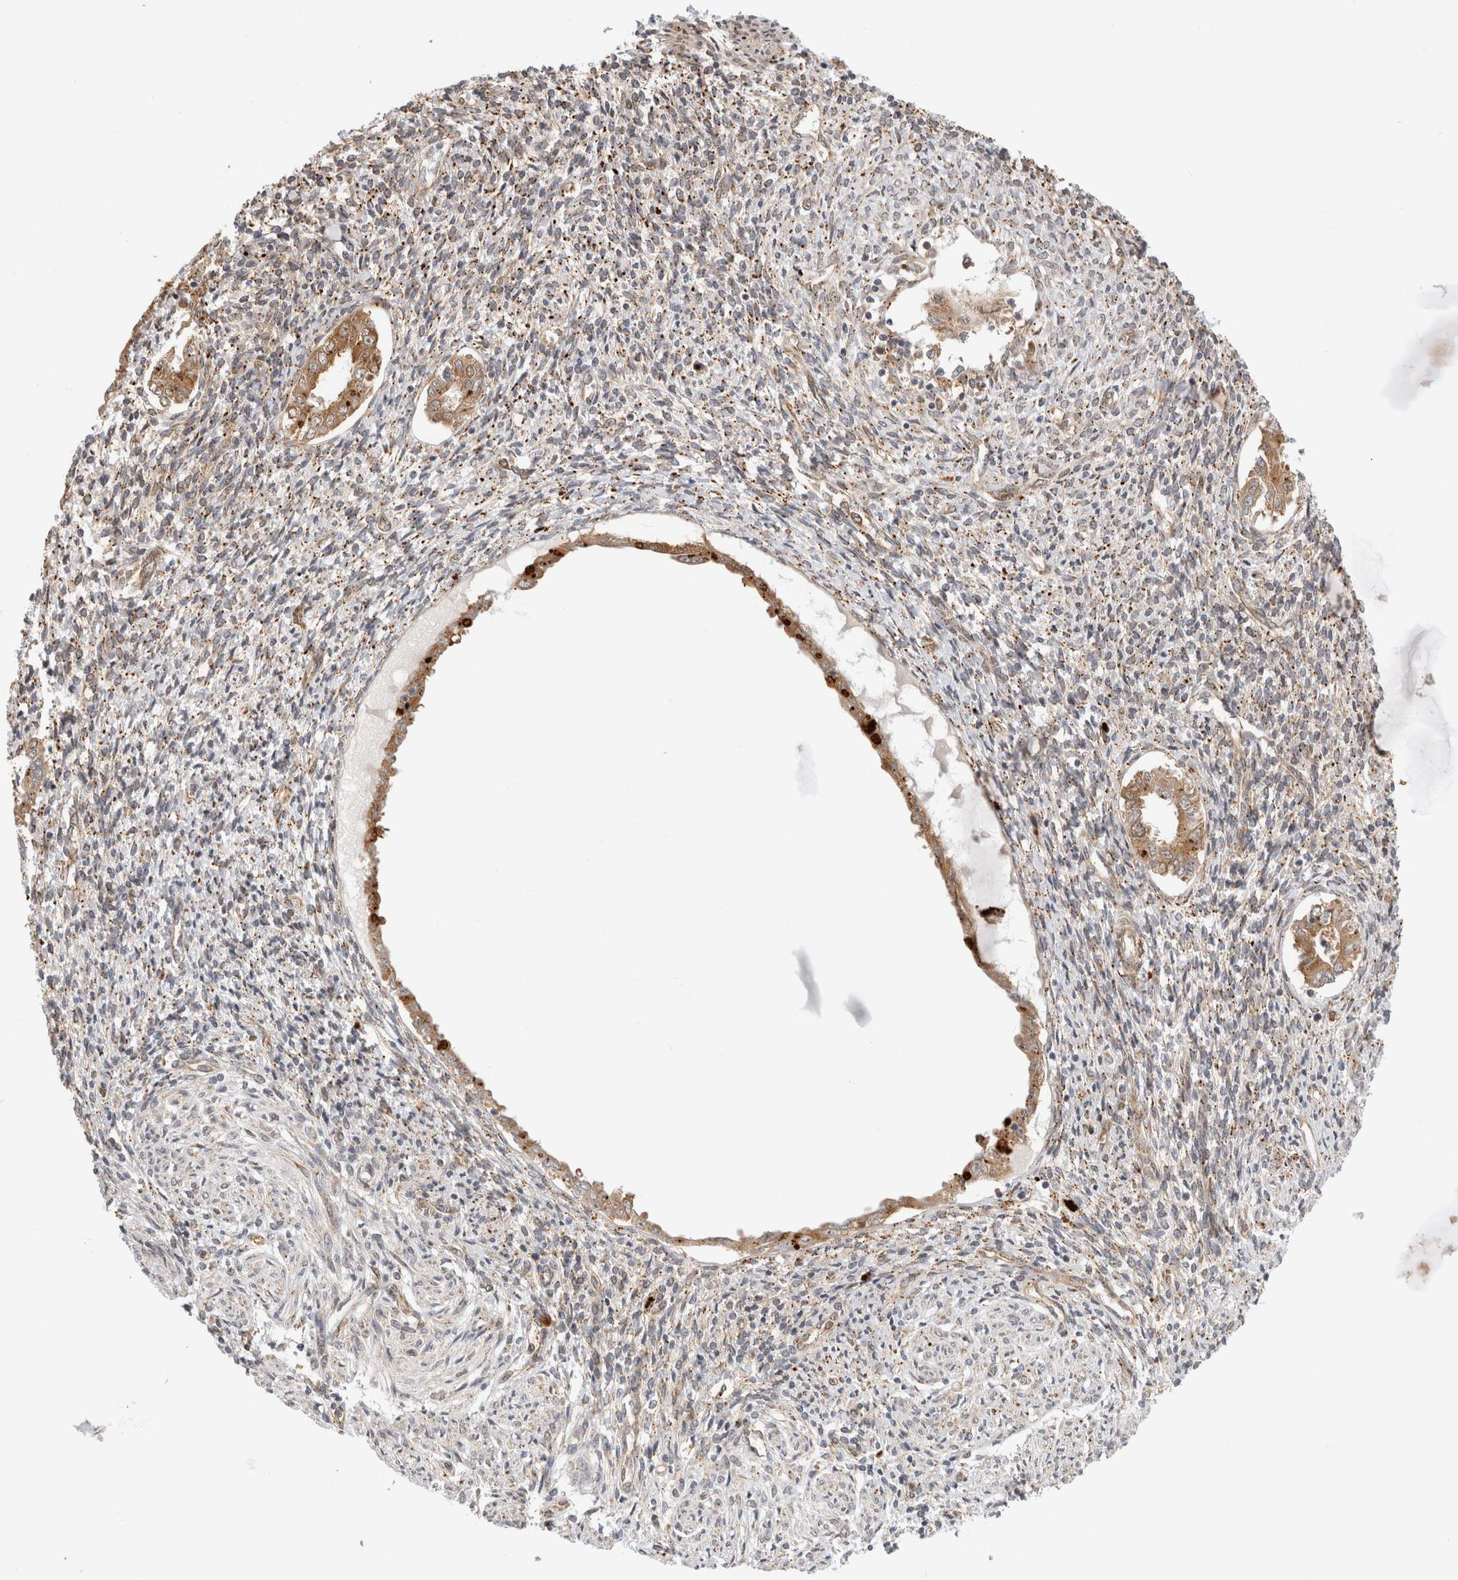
{"staining": {"intensity": "weak", "quantity": "<25%", "location": "cytoplasmic/membranous"}, "tissue": "endometrium", "cell_type": "Cells in endometrial stroma", "image_type": "normal", "snomed": [{"axis": "morphology", "description": "Normal tissue, NOS"}, {"axis": "topography", "description": "Endometrium"}], "caption": "This is a photomicrograph of immunohistochemistry (IHC) staining of normal endometrium, which shows no staining in cells in endometrial stroma.", "gene": "ACTL9", "patient": {"sex": "female", "age": 66}}